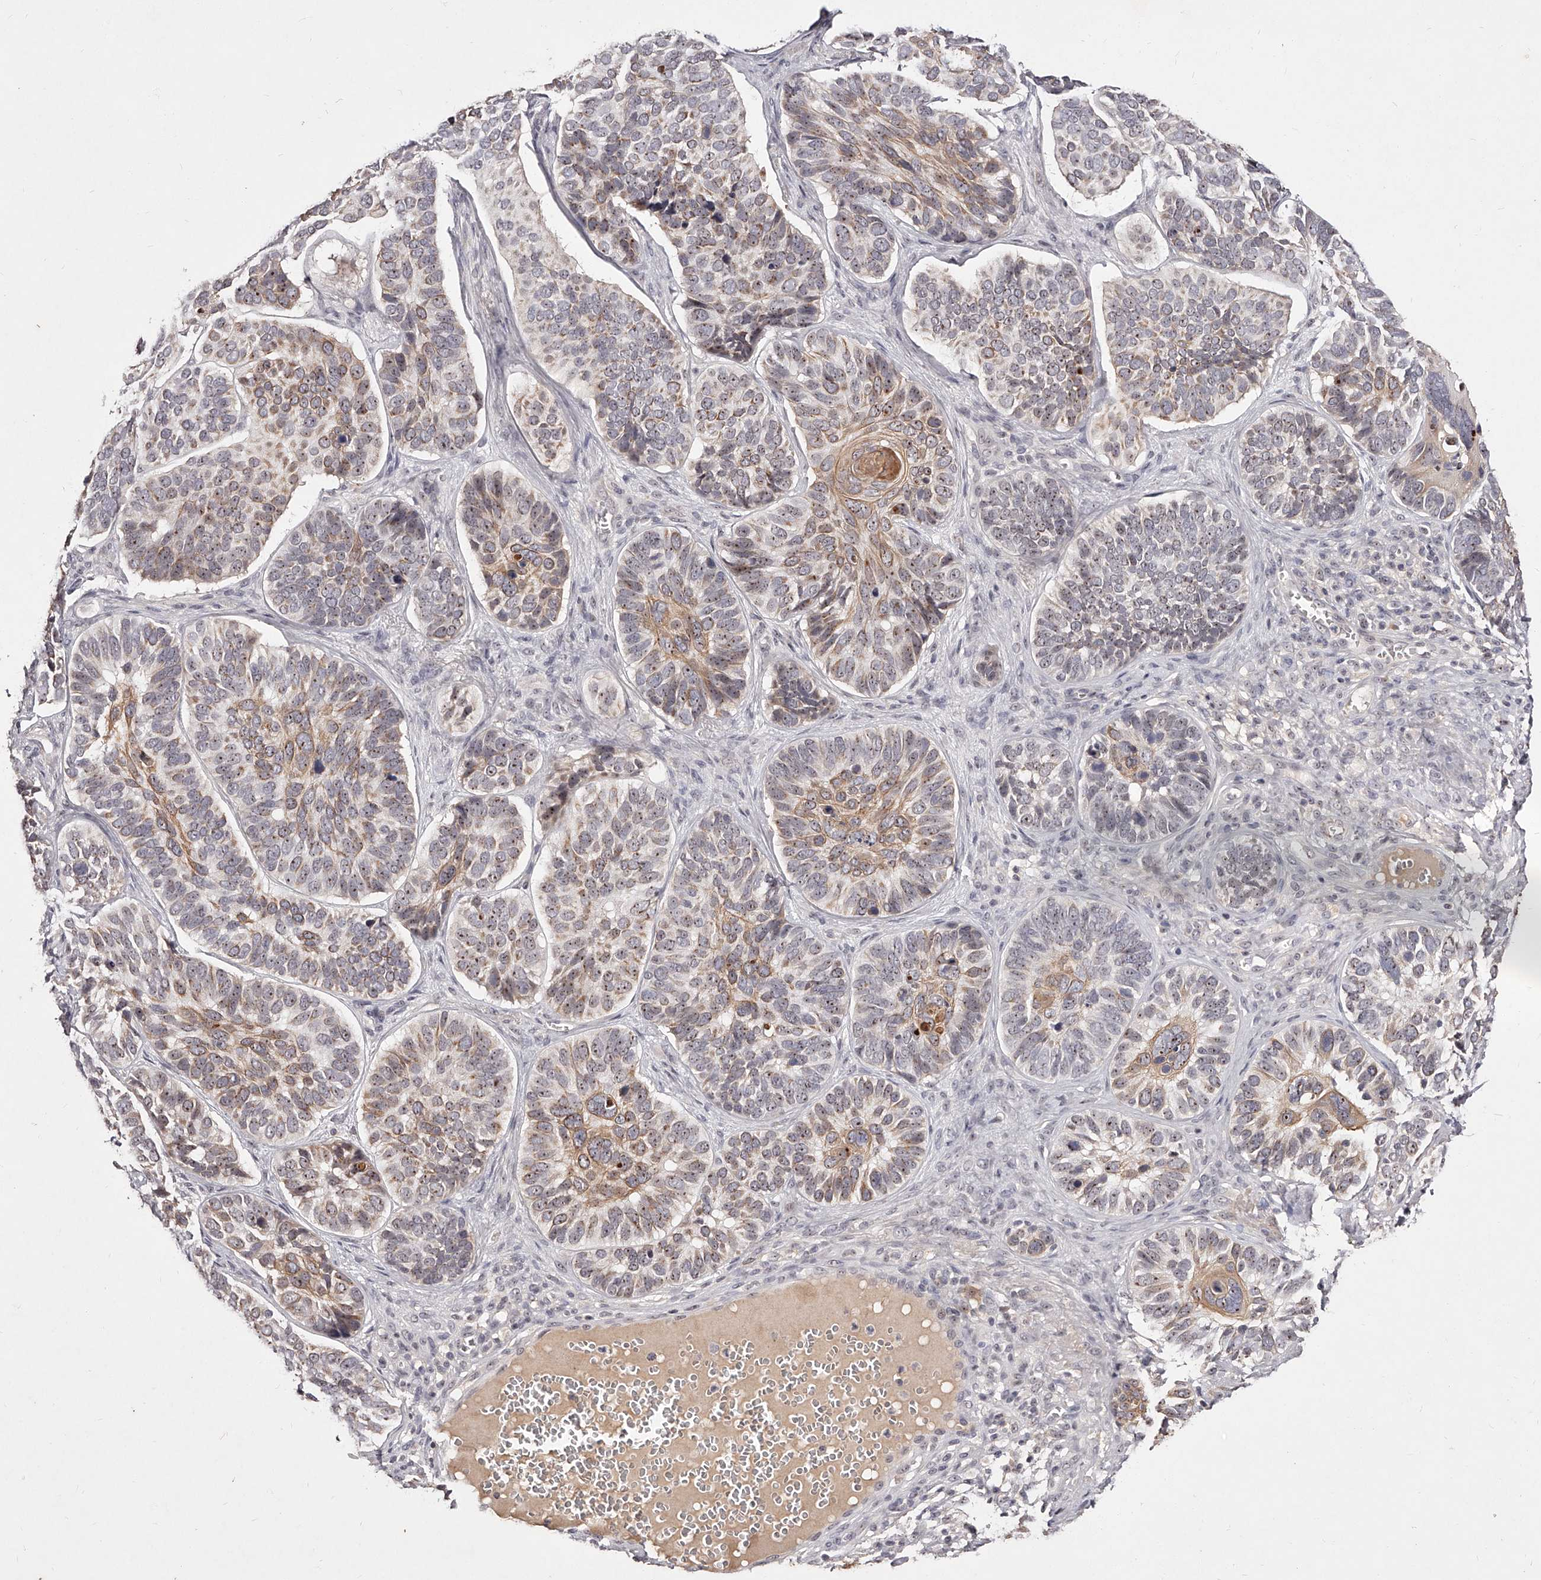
{"staining": {"intensity": "moderate", "quantity": "25%-75%", "location": "cytoplasmic/membranous,nuclear"}, "tissue": "skin cancer", "cell_type": "Tumor cells", "image_type": "cancer", "snomed": [{"axis": "morphology", "description": "Basal cell carcinoma"}, {"axis": "topography", "description": "Skin"}], "caption": "DAB (3,3'-diaminobenzidine) immunohistochemical staining of basal cell carcinoma (skin) displays moderate cytoplasmic/membranous and nuclear protein staining in approximately 25%-75% of tumor cells.", "gene": "PHACTR1", "patient": {"sex": "male", "age": 62}}